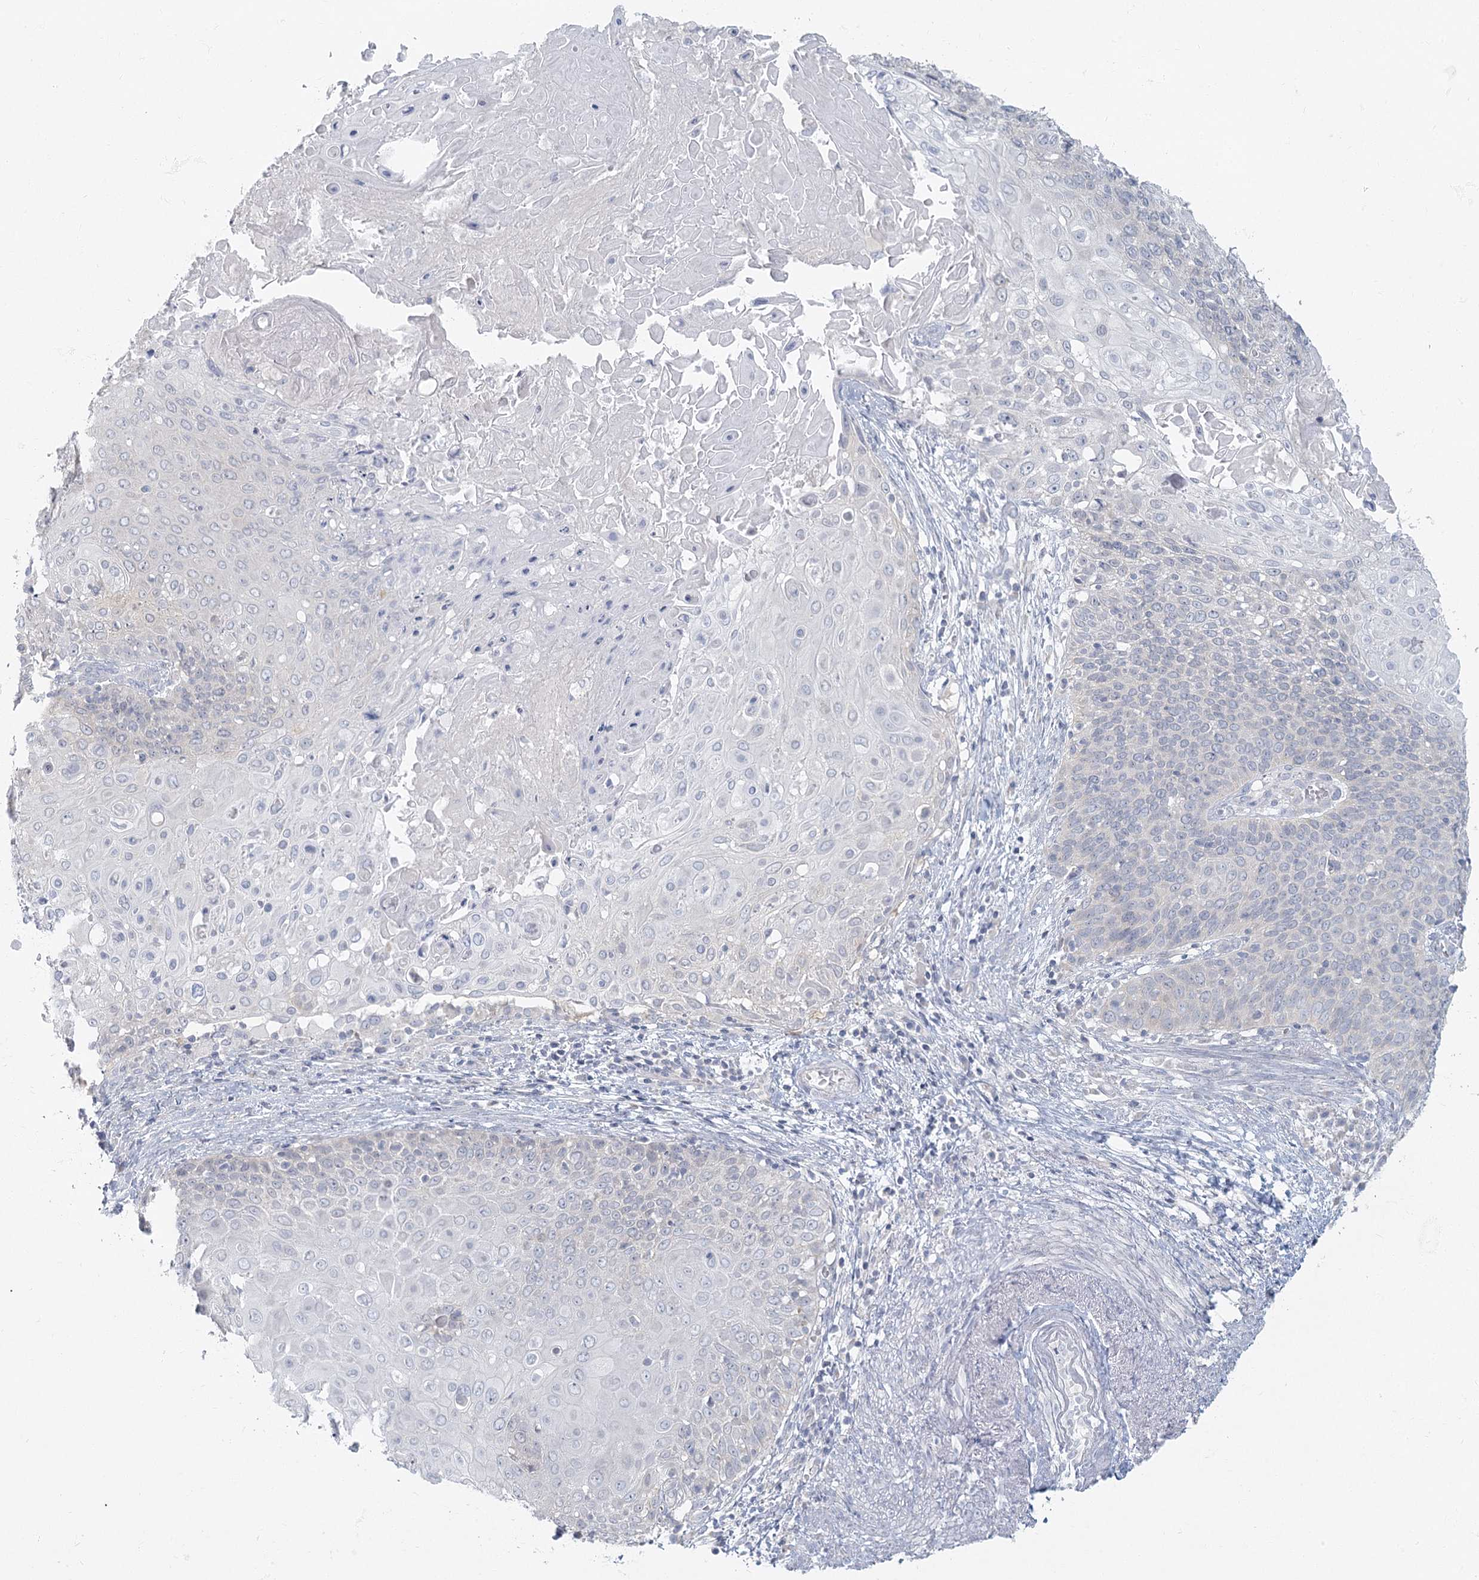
{"staining": {"intensity": "negative", "quantity": "none", "location": "none"}, "tissue": "cervical cancer", "cell_type": "Tumor cells", "image_type": "cancer", "snomed": [{"axis": "morphology", "description": "Squamous cell carcinoma, NOS"}, {"axis": "topography", "description": "Cervix"}], "caption": "Tumor cells show no significant protein positivity in squamous cell carcinoma (cervical).", "gene": "FAM110C", "patient": {"sex": "female", "age": 39}}